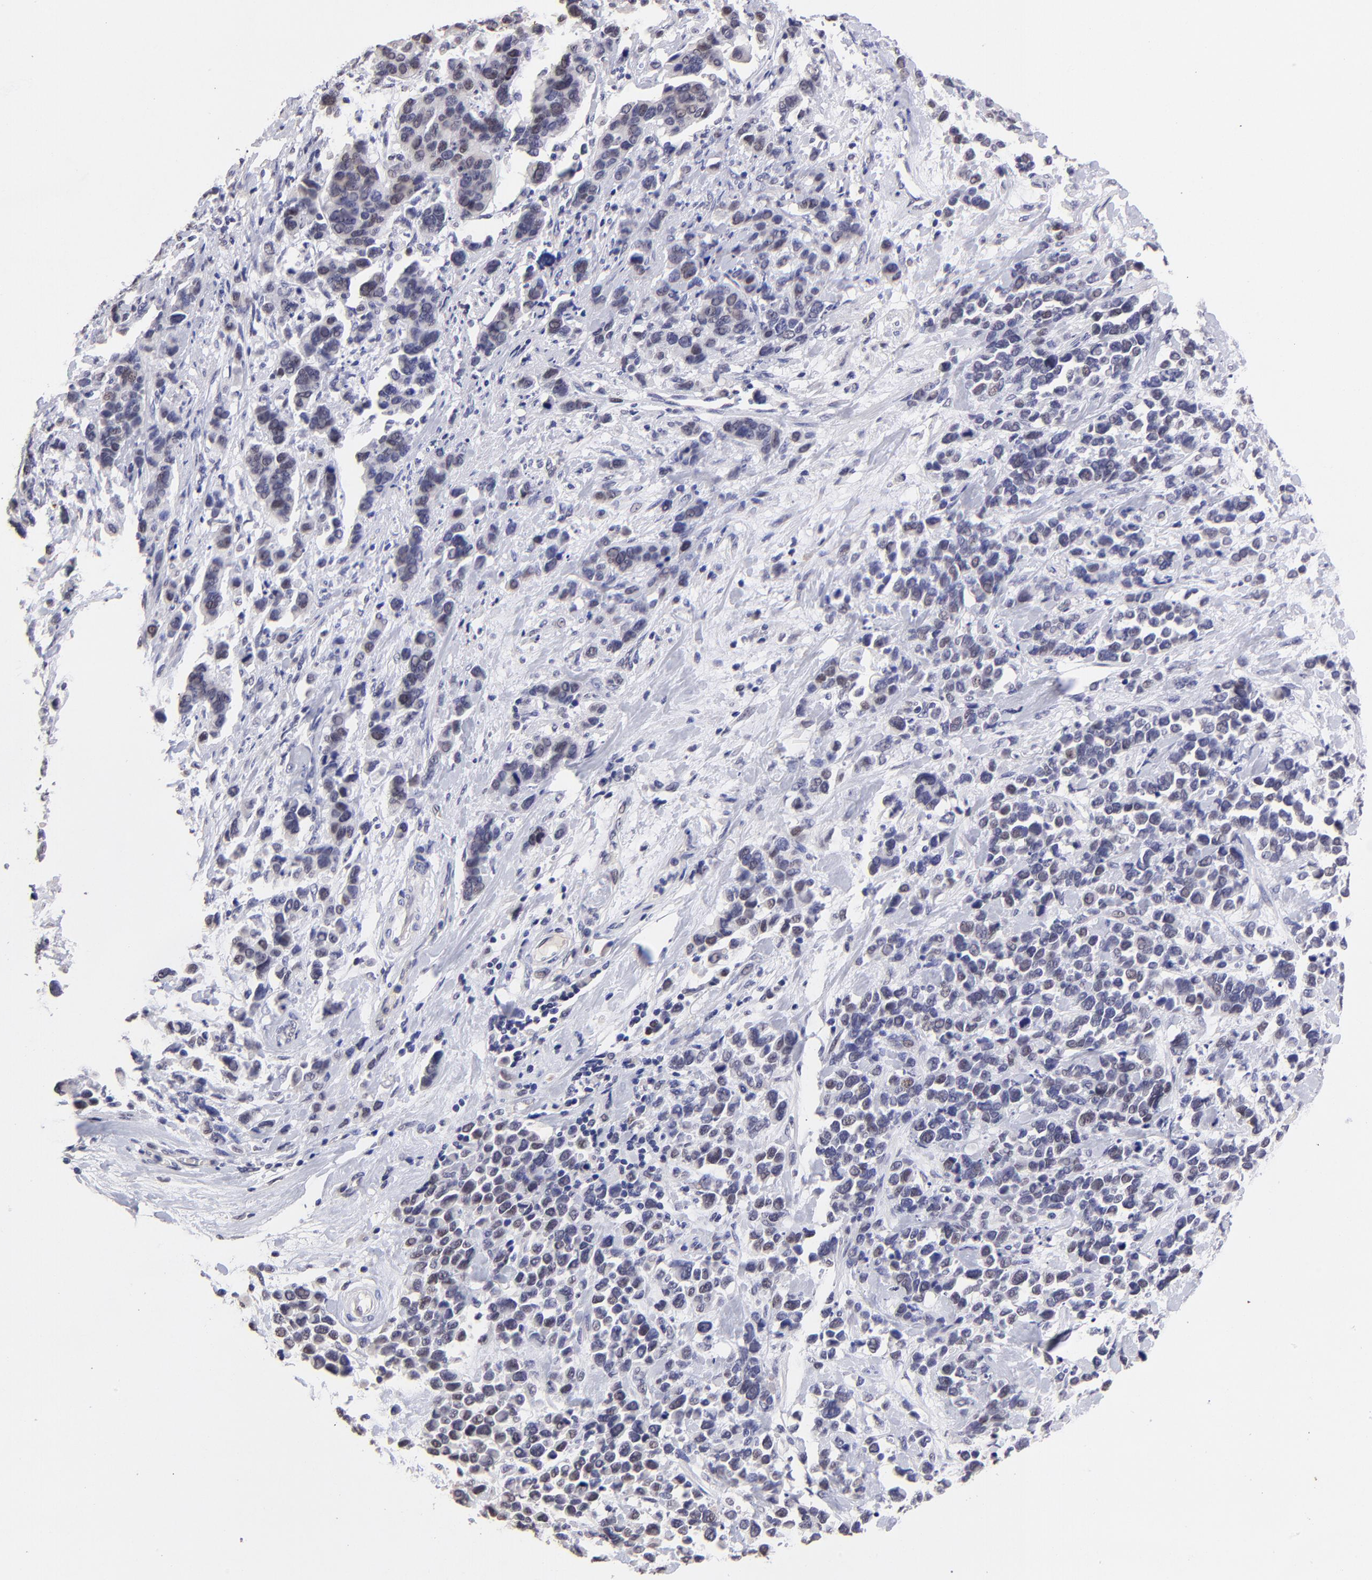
{"staining": {"intensity": "weak", "quantity": "<25%", "location": "nuclear"}, "tissue": "stomach cancer", "cell_type": "Tumor cells", "image_type": "cancer", "snomed": [{"axis": "morphology", "description": "Adenocarcinoma, NOS"}, {"axis": "topography", "description": "Stomach, upper"}], "caption": "IHC micrograph of neoplastic tissue: human stomach cancer stained with DAB demonstrates no significant protein staining in tumor cells.", "gene": "DNMT1", "patient": {"sex": "male", "age": 71}}